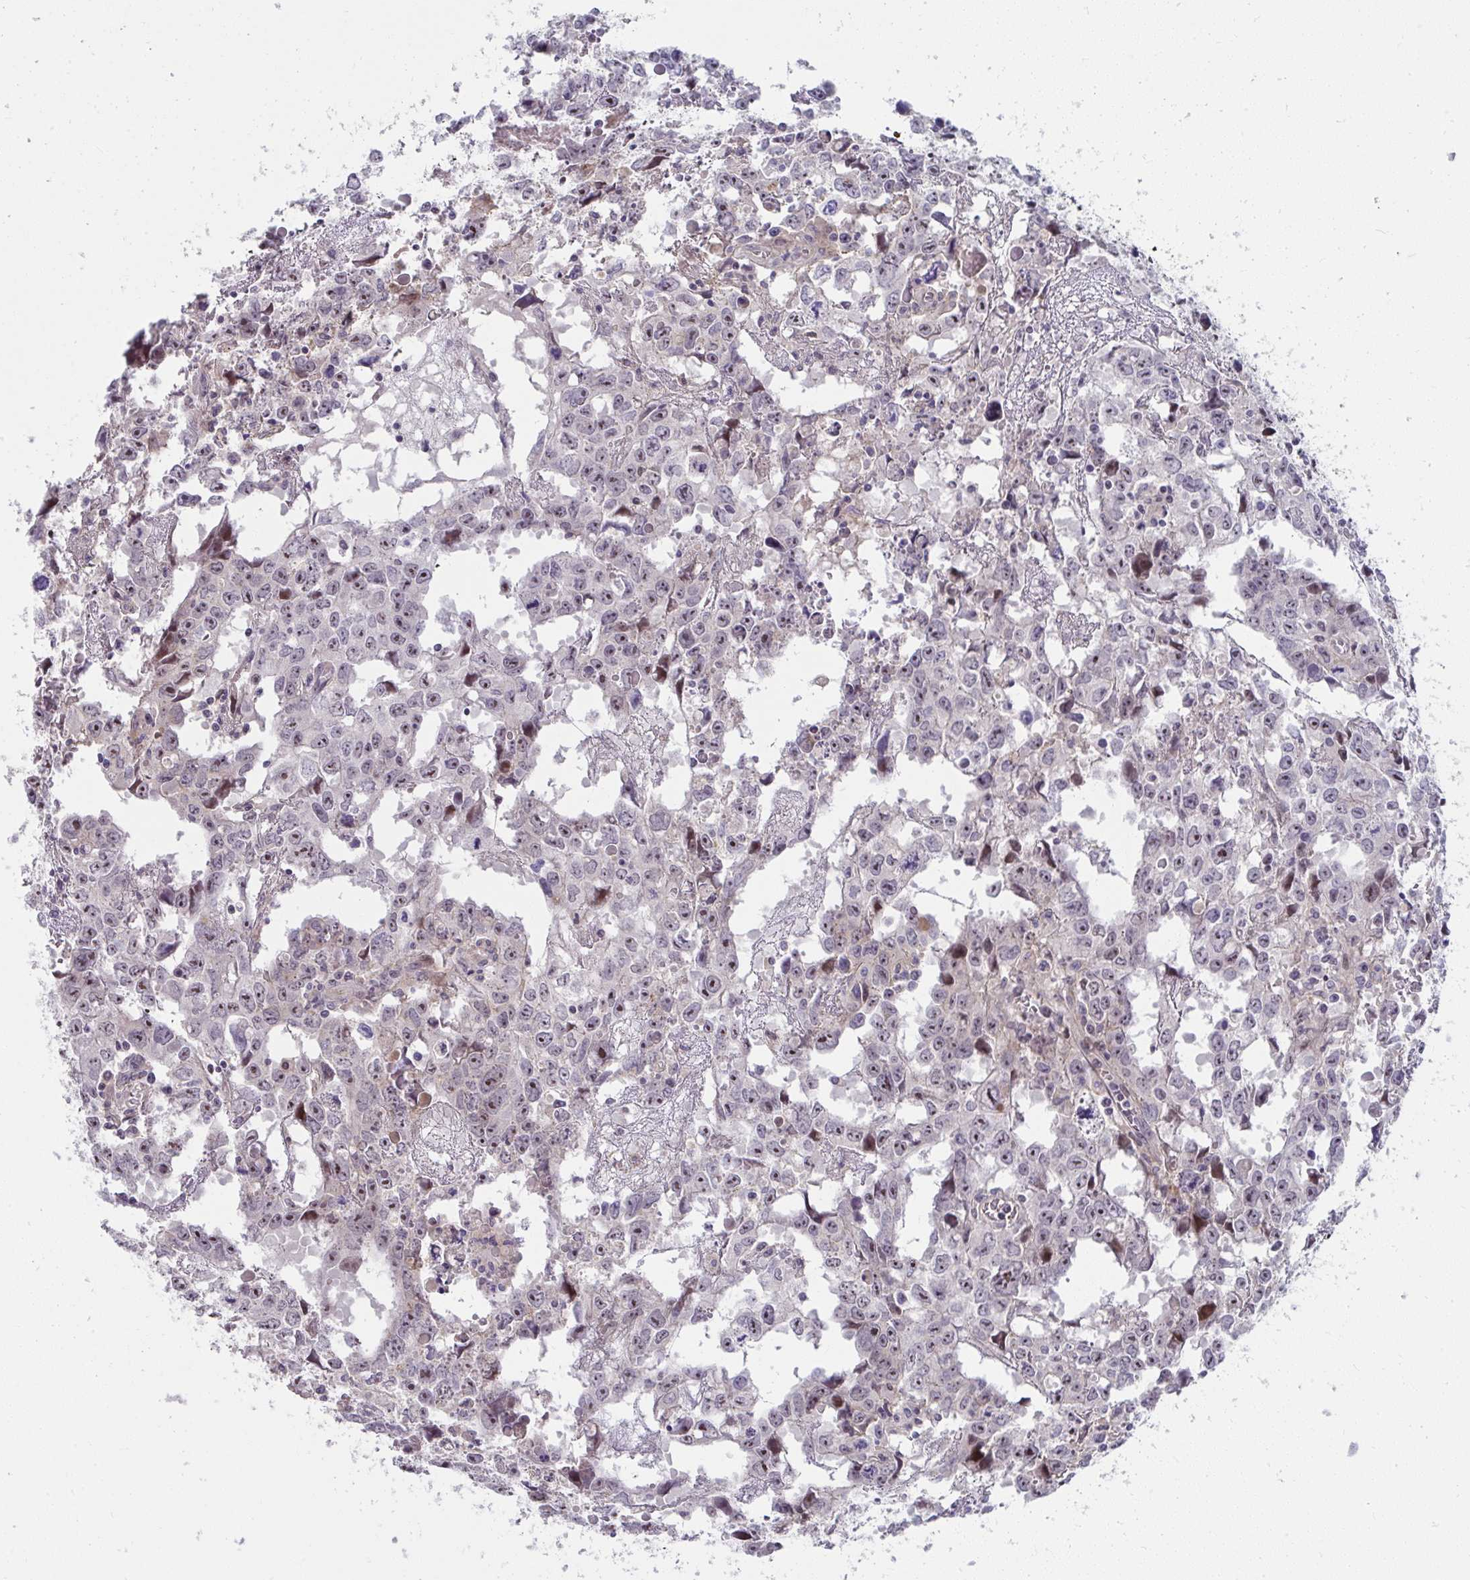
{"staining": {"intensity": "moderate", "quantity": ">75%", "location": "nuclear"}, "tissue": "testis cancer", "cell_type": "Tumor cells", "image_type": "cancer", "snomed": [{"axis": "morphology", "description": "Carcinoma, Embryonal, NOS"}, {"axis": "topography", "description": "Testis"}], "caption": "Moderate nuclear protein expression is appreciated in about >75% of tumor cells in testis cancer (embryonal carcinoma).", "gene": "MUS81", "patient": {"sex": "male", "age": 22}}